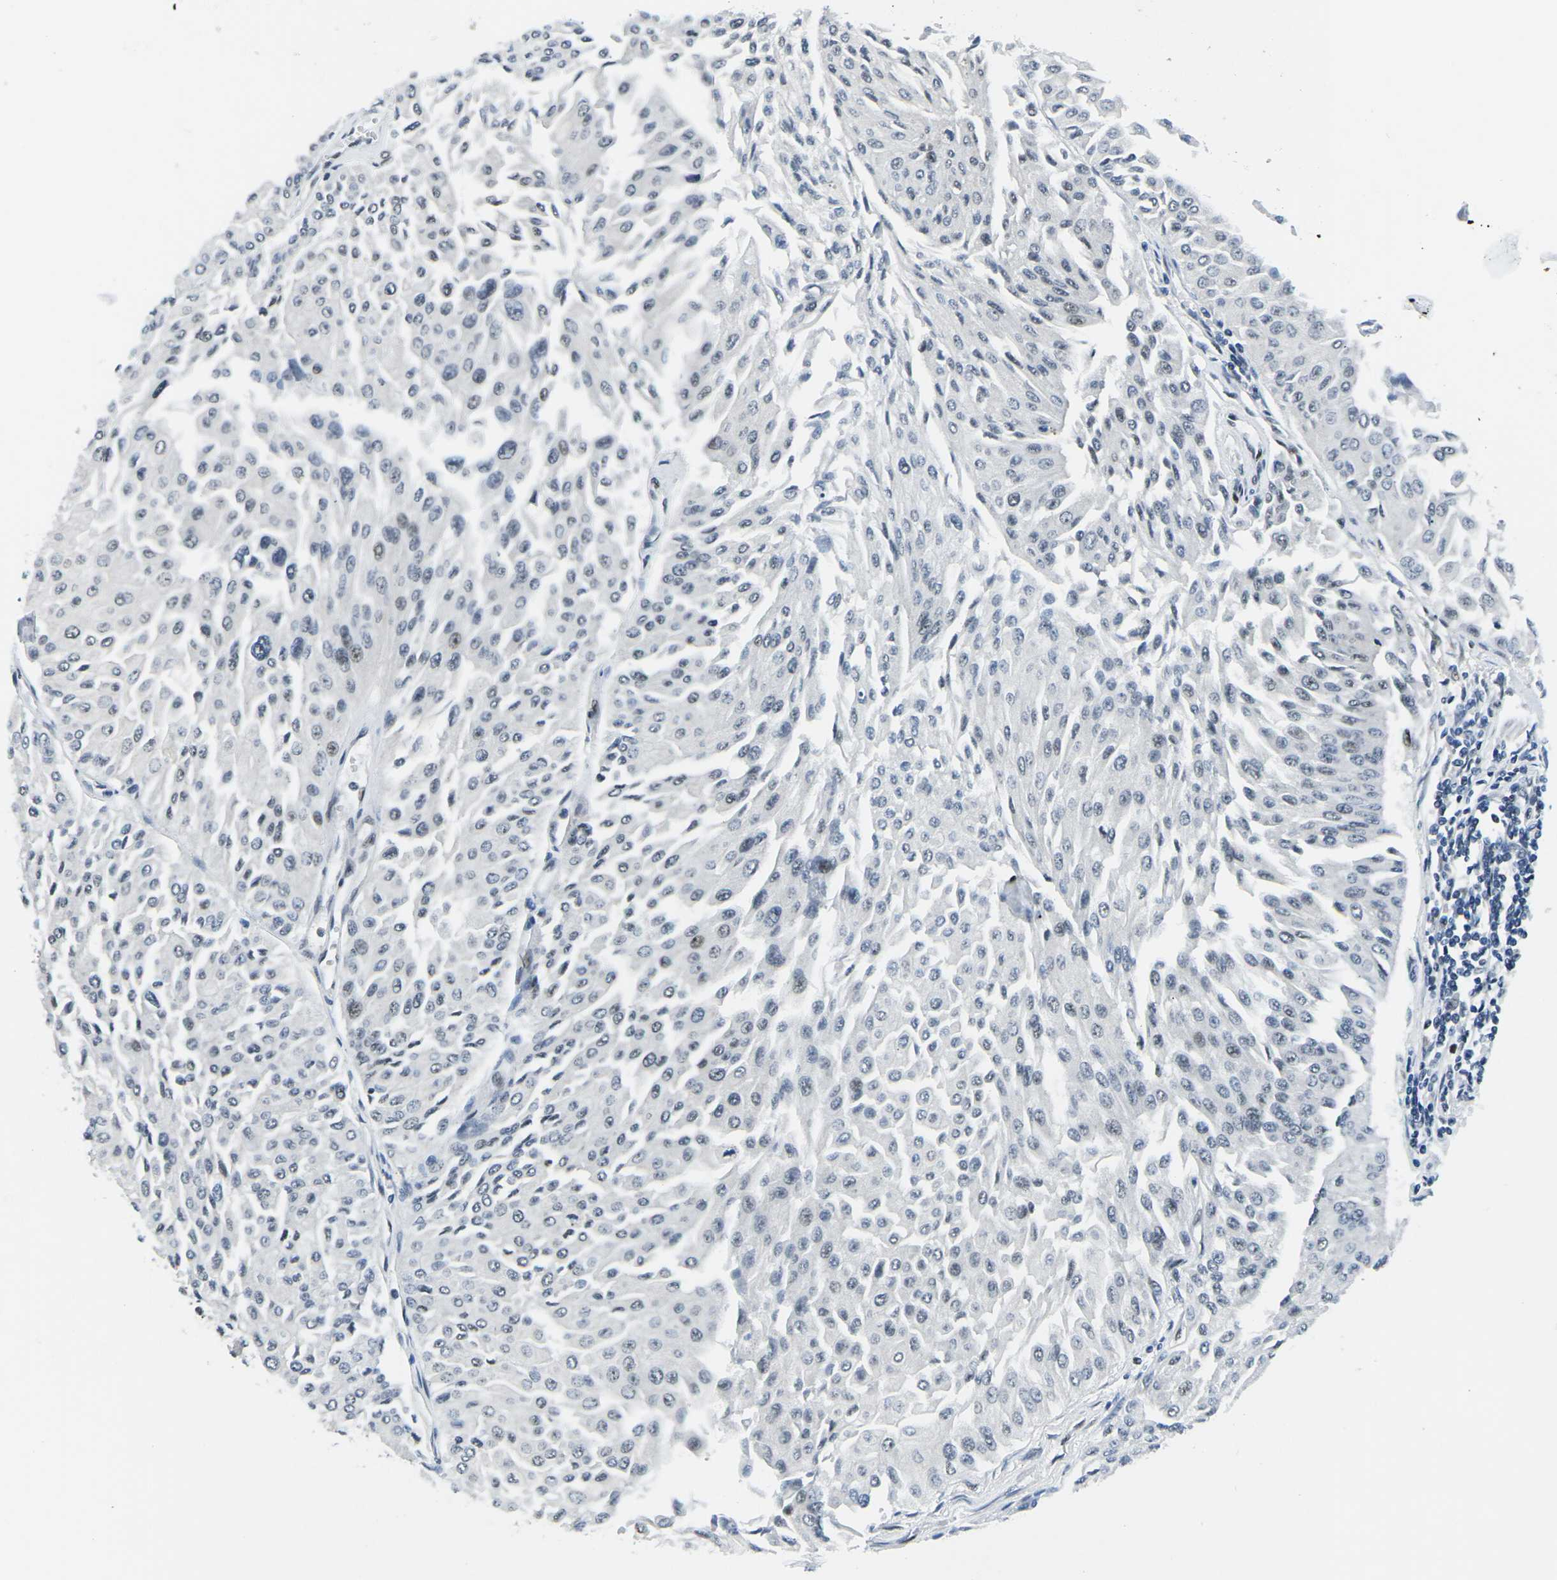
{"staining": {"intensity": "weak", "quantity": "<25%", "location": "nuclear"}, "tissue": "urothelial cancer", "cell_type": "Tumor cells", "image_type": "cancer", "snomed": [{"axis": "morphology", "description": "Urothelial carcinoma, Low grade"}, {"axis": "topography", "description": "Urinary bladder"}], "caption": "Immunohistochemical staining of human urothelial cancer exhibits no significant staining in tumor cells. Nuclei are stained in blue.", "gene": "PRPF8", "patient": {"sex": "male", "age": 67}}